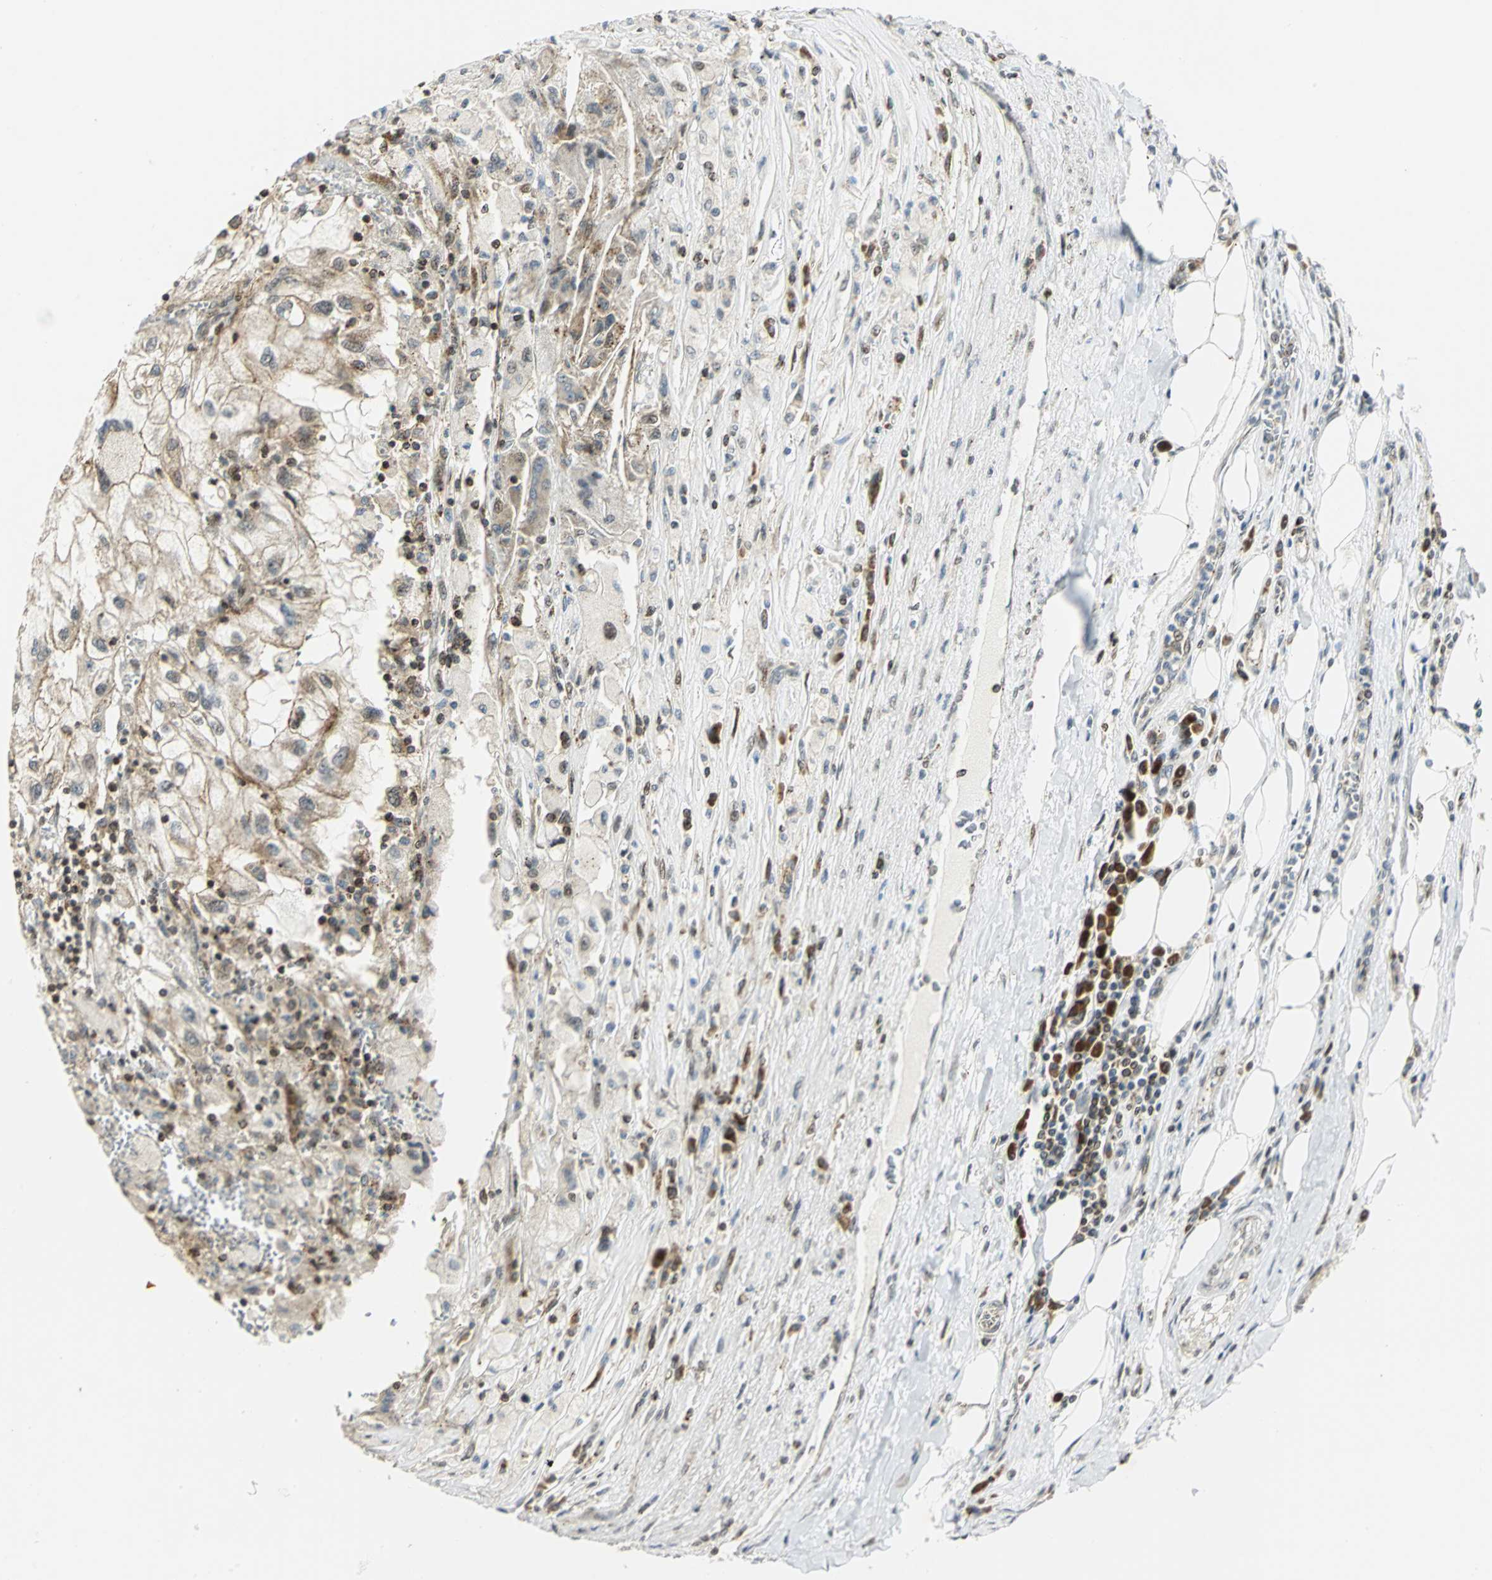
{"staining": {"intensity": "weak", "quantity": ">75%", "location": "cytoplasmic/membranous"}, "tissue": "renal cancer", "cell_type": "Tumor cells", "image_type": "cancer", "snomed": [{"axis": "morphology", "description": "Normal tissue, NOS"}, {"axis": "morphology", "description": "Adenocarcinoma, NOS"}, {"axis": "topography", "description": "Kidney"}], "caption": "Immunohistochemistry (IHC) (DAB (3,3'-diaminobenzidine)) staining of adenocarcinoma (renal) demonstrates weak cytoplasmic/membranous protein expression in about >75% of tumor cells.", "gene": "ATP6V1A", "patient": {"sex": "male", "age": 71}}